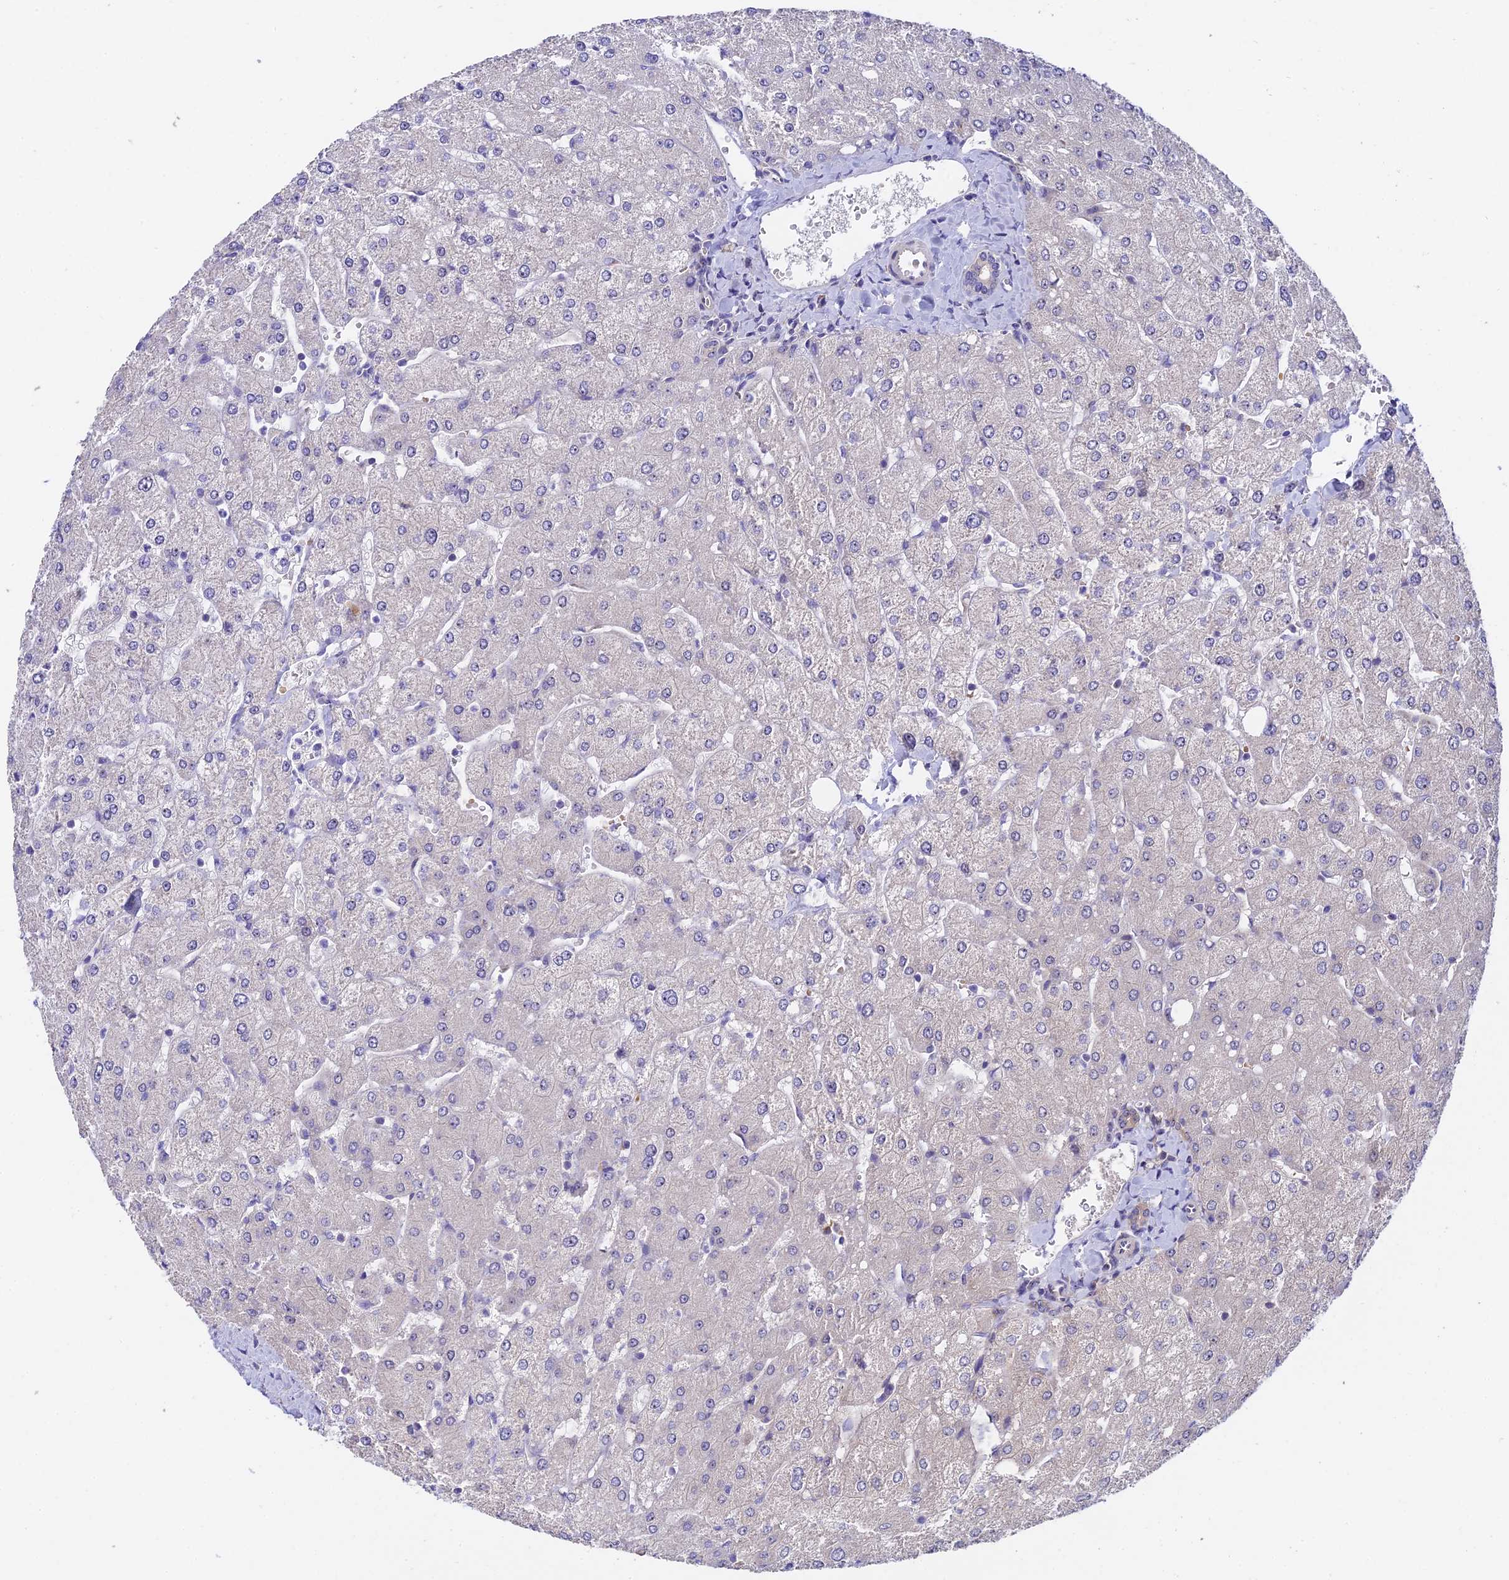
{"staining": {"intensity": "negative", "quantity": "none", "location": "none"}, "tissue": "liver", "cell_type": "Cholangiocytes", "image_type": "normal", "snomed": [{"axis": "morphology", "description": "Normal tissue, NOS"}, {"axis": "topography", "description": "Liver"}], "caption": "DAB immunohistochemical staining of normal liver displays no significant positivity in cholangiocytes.", "gene": "DUSP29", "patient": {"sex": "male", "age": 55}}